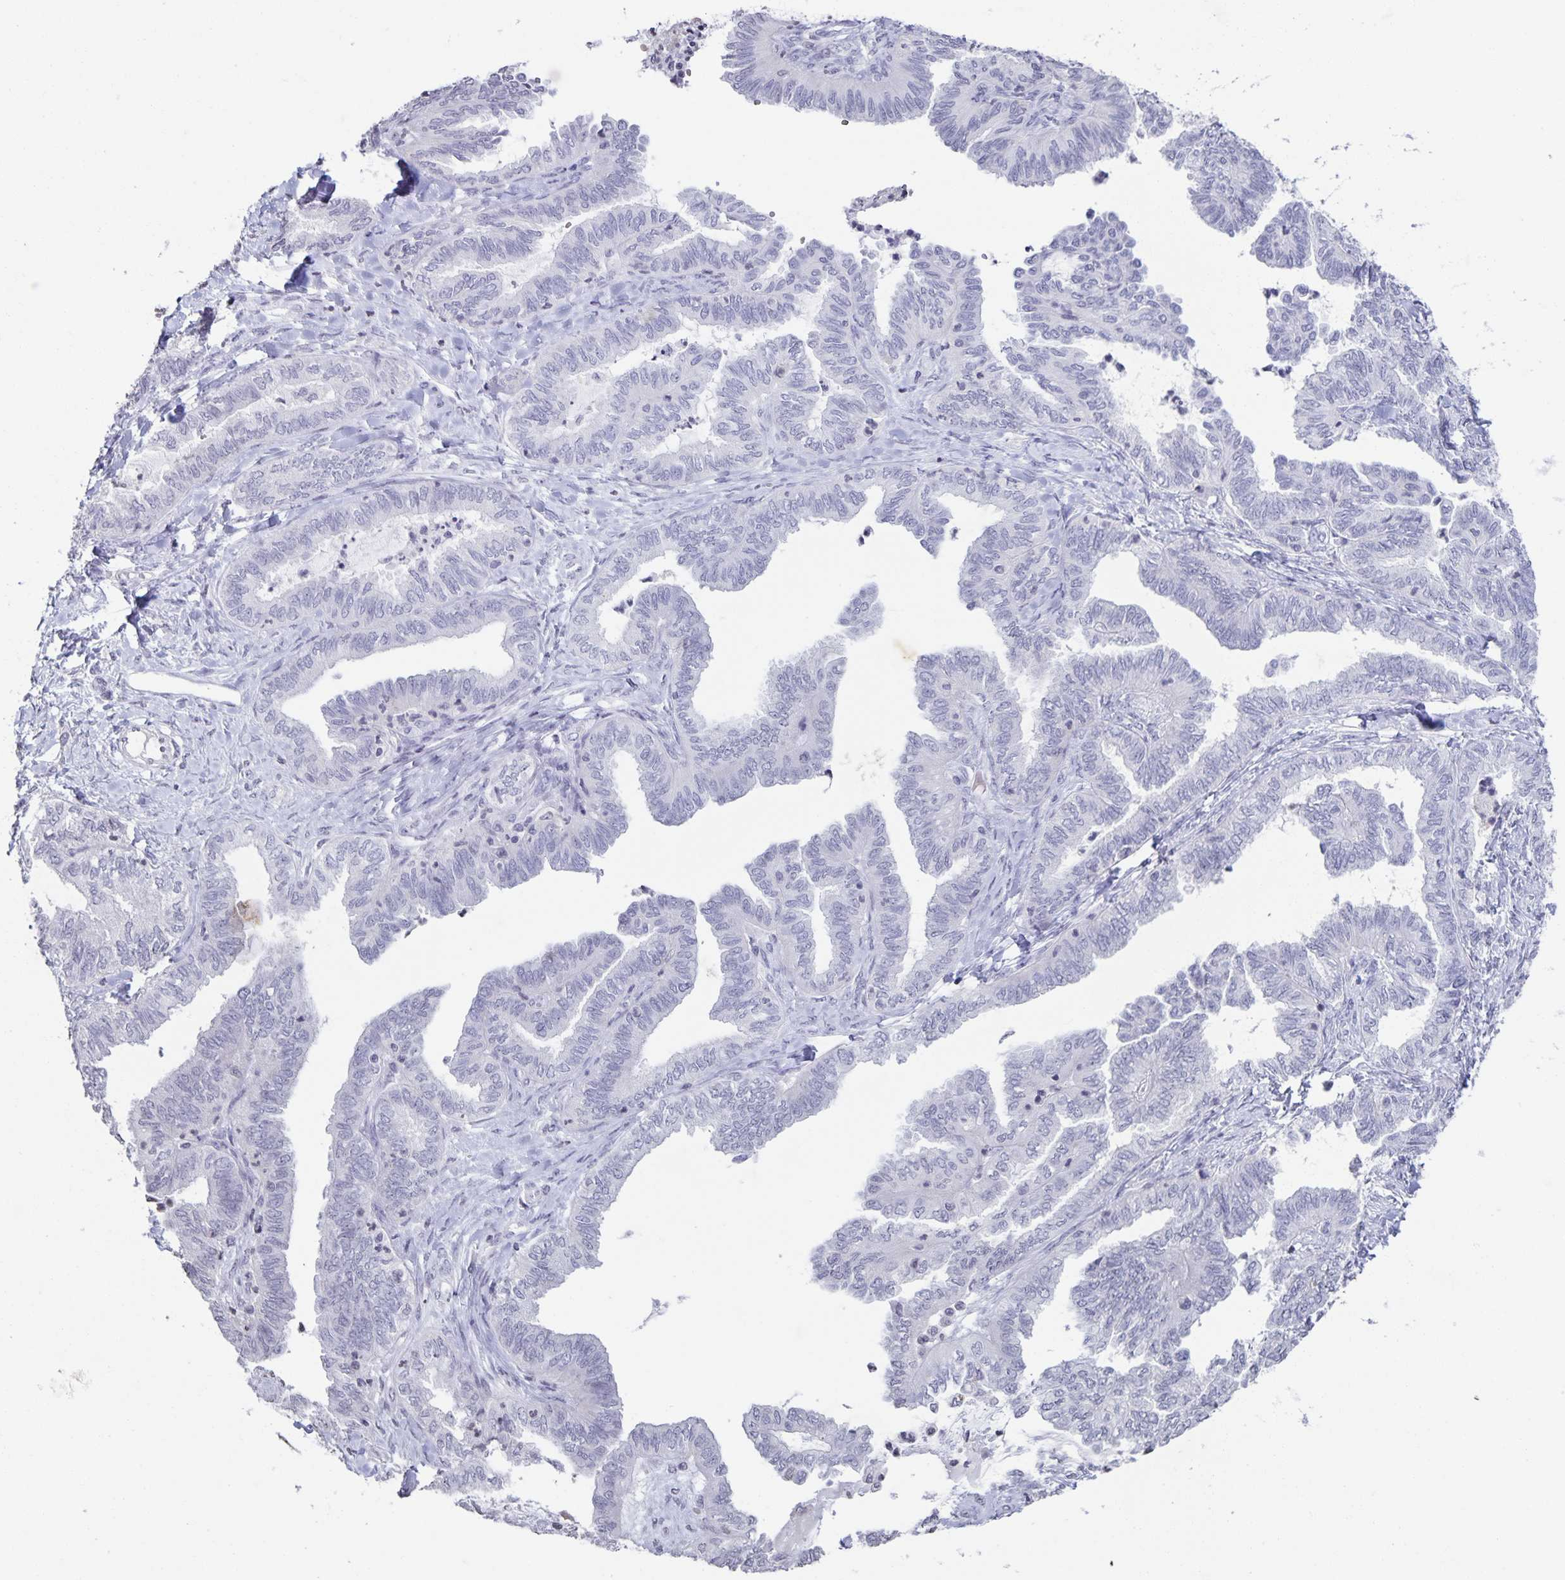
{"staining": {"intensity": "negative", "quantity": "none", "location": "none"}, "tissue": "ovarian cancer", "cell_type": "Tumor cells", "image_type": "cancer", "snomed": [{"axis": "morphology", "description": "Carcinoma, endometroid"}, {"axis": "topography", "description": "Ovary"}], "caption": "Tumor cells show no significant protein expression in ovarian cancer.", "gene": "AQP4", "patient": {"sex": "female", "age": 70}}